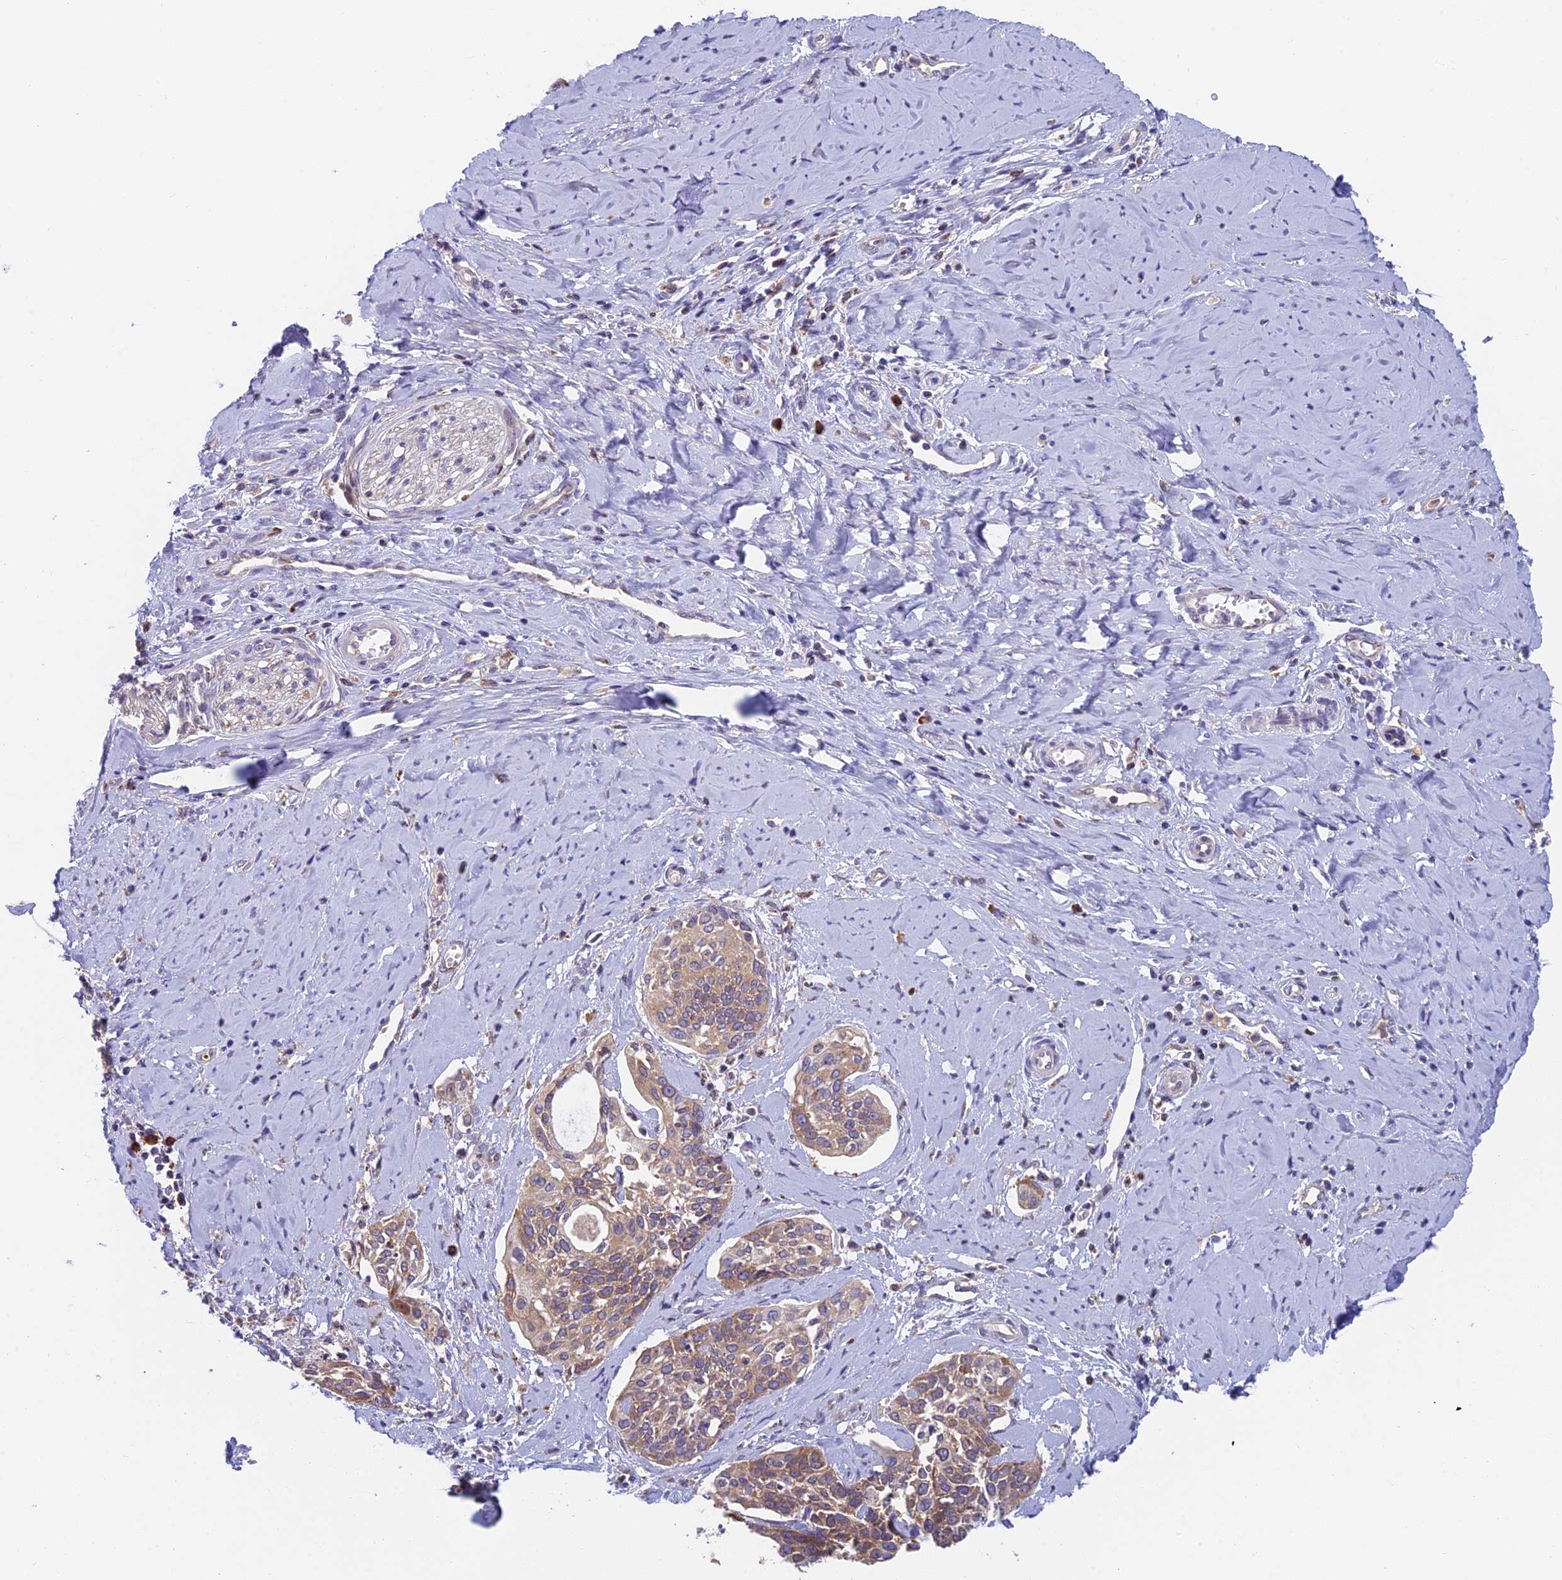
{"staining": {"intensity": "weak", "quantity": "25%-75%", "location": "cytoplasmic/membranous"}, "tissue": "cervical cancer", "cell_type": "Tumor cells", "image_type": "cancer", "snomed": [{"axis": "morphology", "description": "Squamous cell carcinoma, NOS"}, {"axis": "topography", "description": "Cervix"}], "caption": "Weak cytoplasmic/membranous protein staining is seen in about 25%-75% of tumor cells in squamous cell carcinoma (cervical).", "gene": "IPO5", "patient": {"sex": "female", "age": 44}}